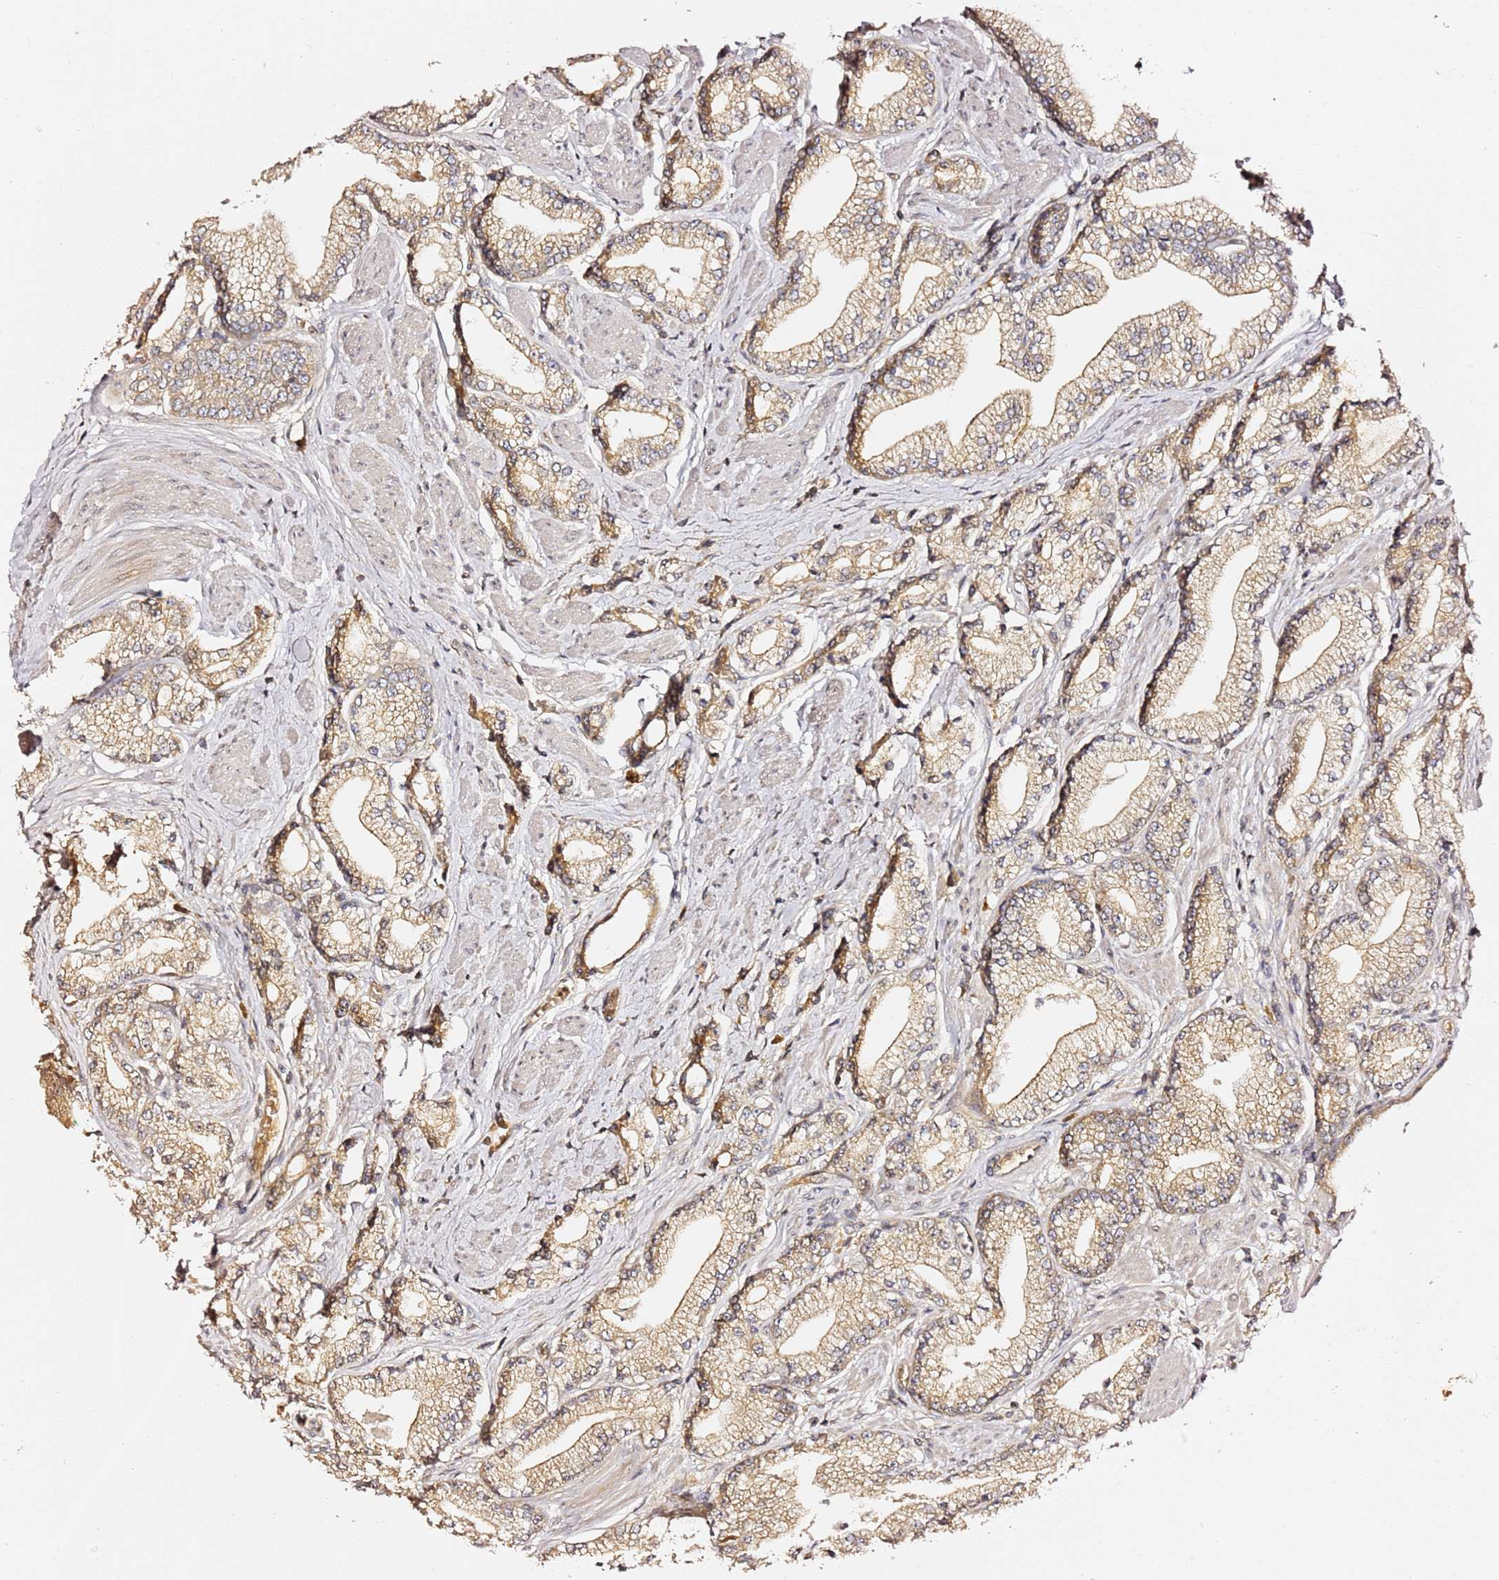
{"staining": {"intensity": "weak", "quantity": "25%-75%", "location": "cytoplasmic/membranous"}, "tissue": "prostate cancer", "cell_type": "Tumor cells", "image_type": "cancer", "snomed": [{"axis": "morphology", "description": "Adenocarcinoma, High grade"}, {"axis": "topography", "description": "Prostate"}], "caption": "Protein staining of prostate adenocarcinoma (high-grade) tissue reveals weak cytoplasmic/membranous staining in about 25%-75% of tumor cells. (DAB (3,3'-diaminobenzidine) = brown stain, brightfield microscopy at high magnification).", "gene": "OSBPL2", "patient": {"sex": "male", "age": 67}}